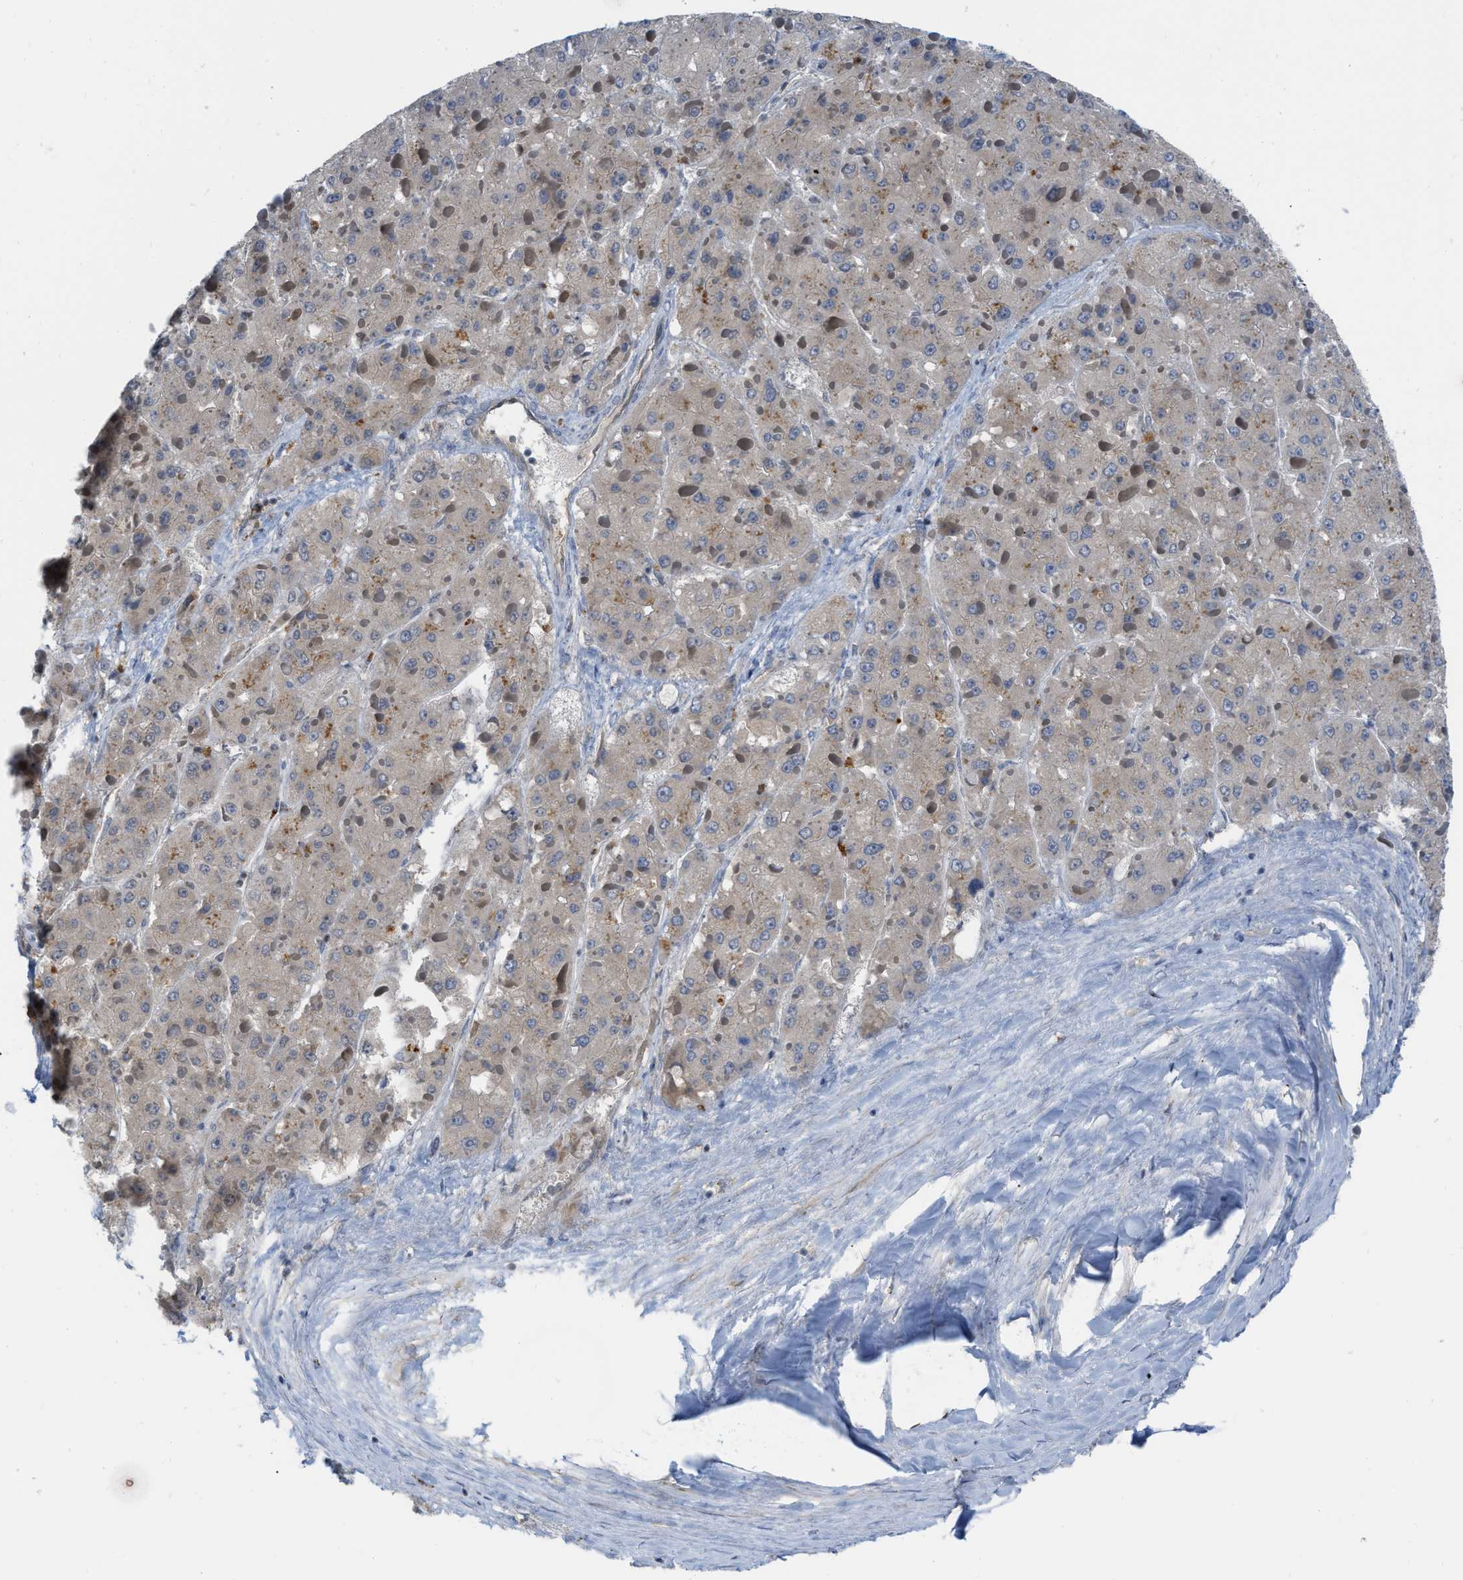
{"staining": {"intensity": "negative", "quantity": "none", "location": "none"}, "tissue": "liver cancer", "cell_type": "Tumor cells", "image_type": "cancer", "snomed": [{"axis": "morphology", "description": "Carcinoma, Hepatocellular, NOS"}, {"axis": "topography", "description": "Liver"}], "caption": "A high-resolution image shows immunohistochemistry staining of liver hepatocellular carcinoma, which demonstrates no significant staining in tumor cells.", "gene": "NAPEPLD", "patient": {"sex": "female", "age": 73}}